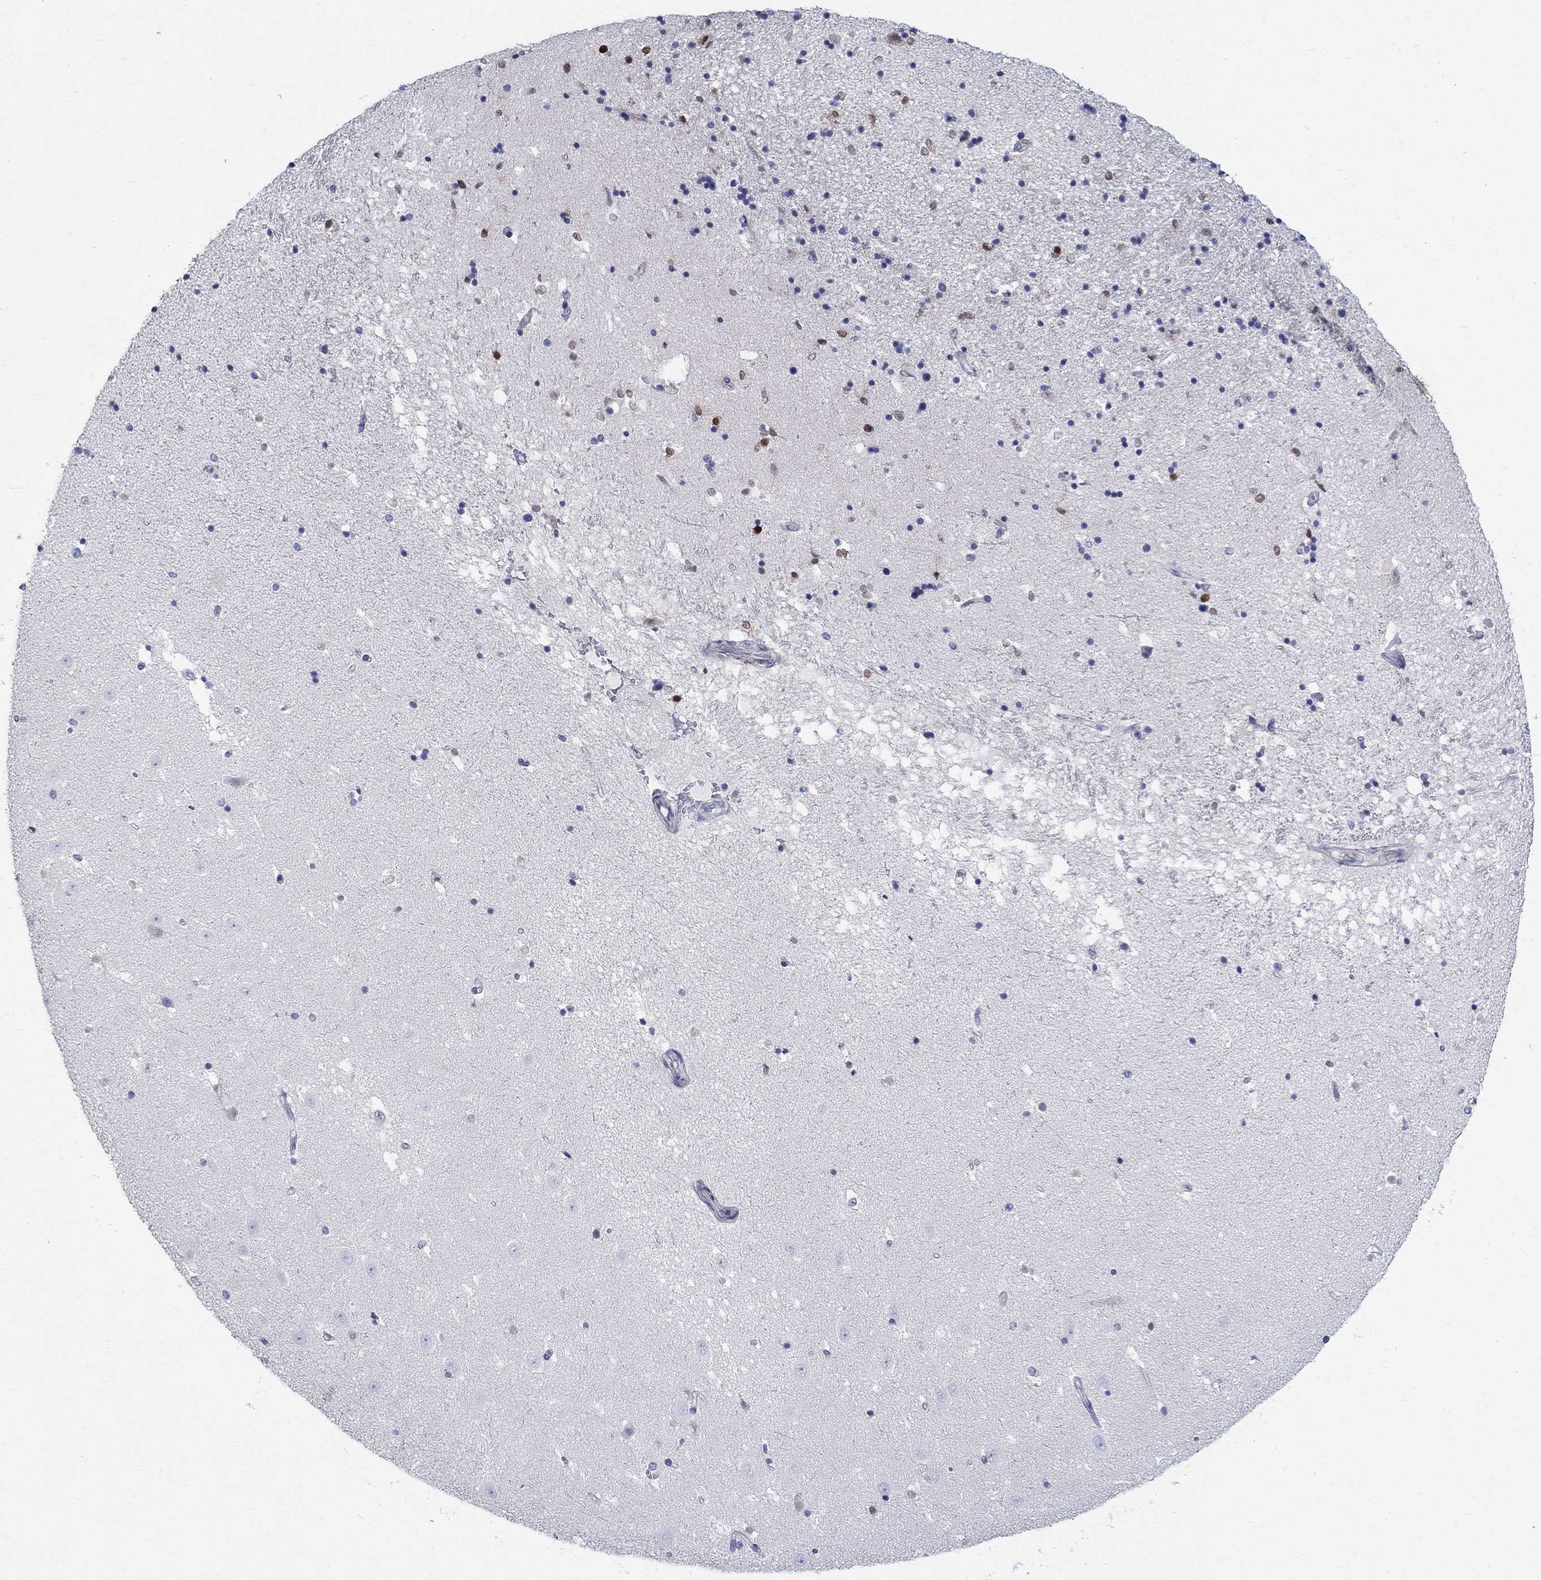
{"staining": {"intensity": "strong", "quantity": "<25%", "location": "nuclear"}, "tissue": "hippocampus", "cell_type": "Glial cells", "image_type": "normal", "snomed": [{"axis": "morphology", "description": "Normal tissue, NOS"}, {"axis": "topography", "description": "Hippocampus"}], "caption": "DAB immunohistochemical staining of unremarkable human hippocampus exhibits strong nuclear protein positivity in about <25% of glial cells. Ihc stains the protein in brown and the nuclei are stained blue.", "gene": "SOX2", "patient": {"sex": "male", "age": 49}}